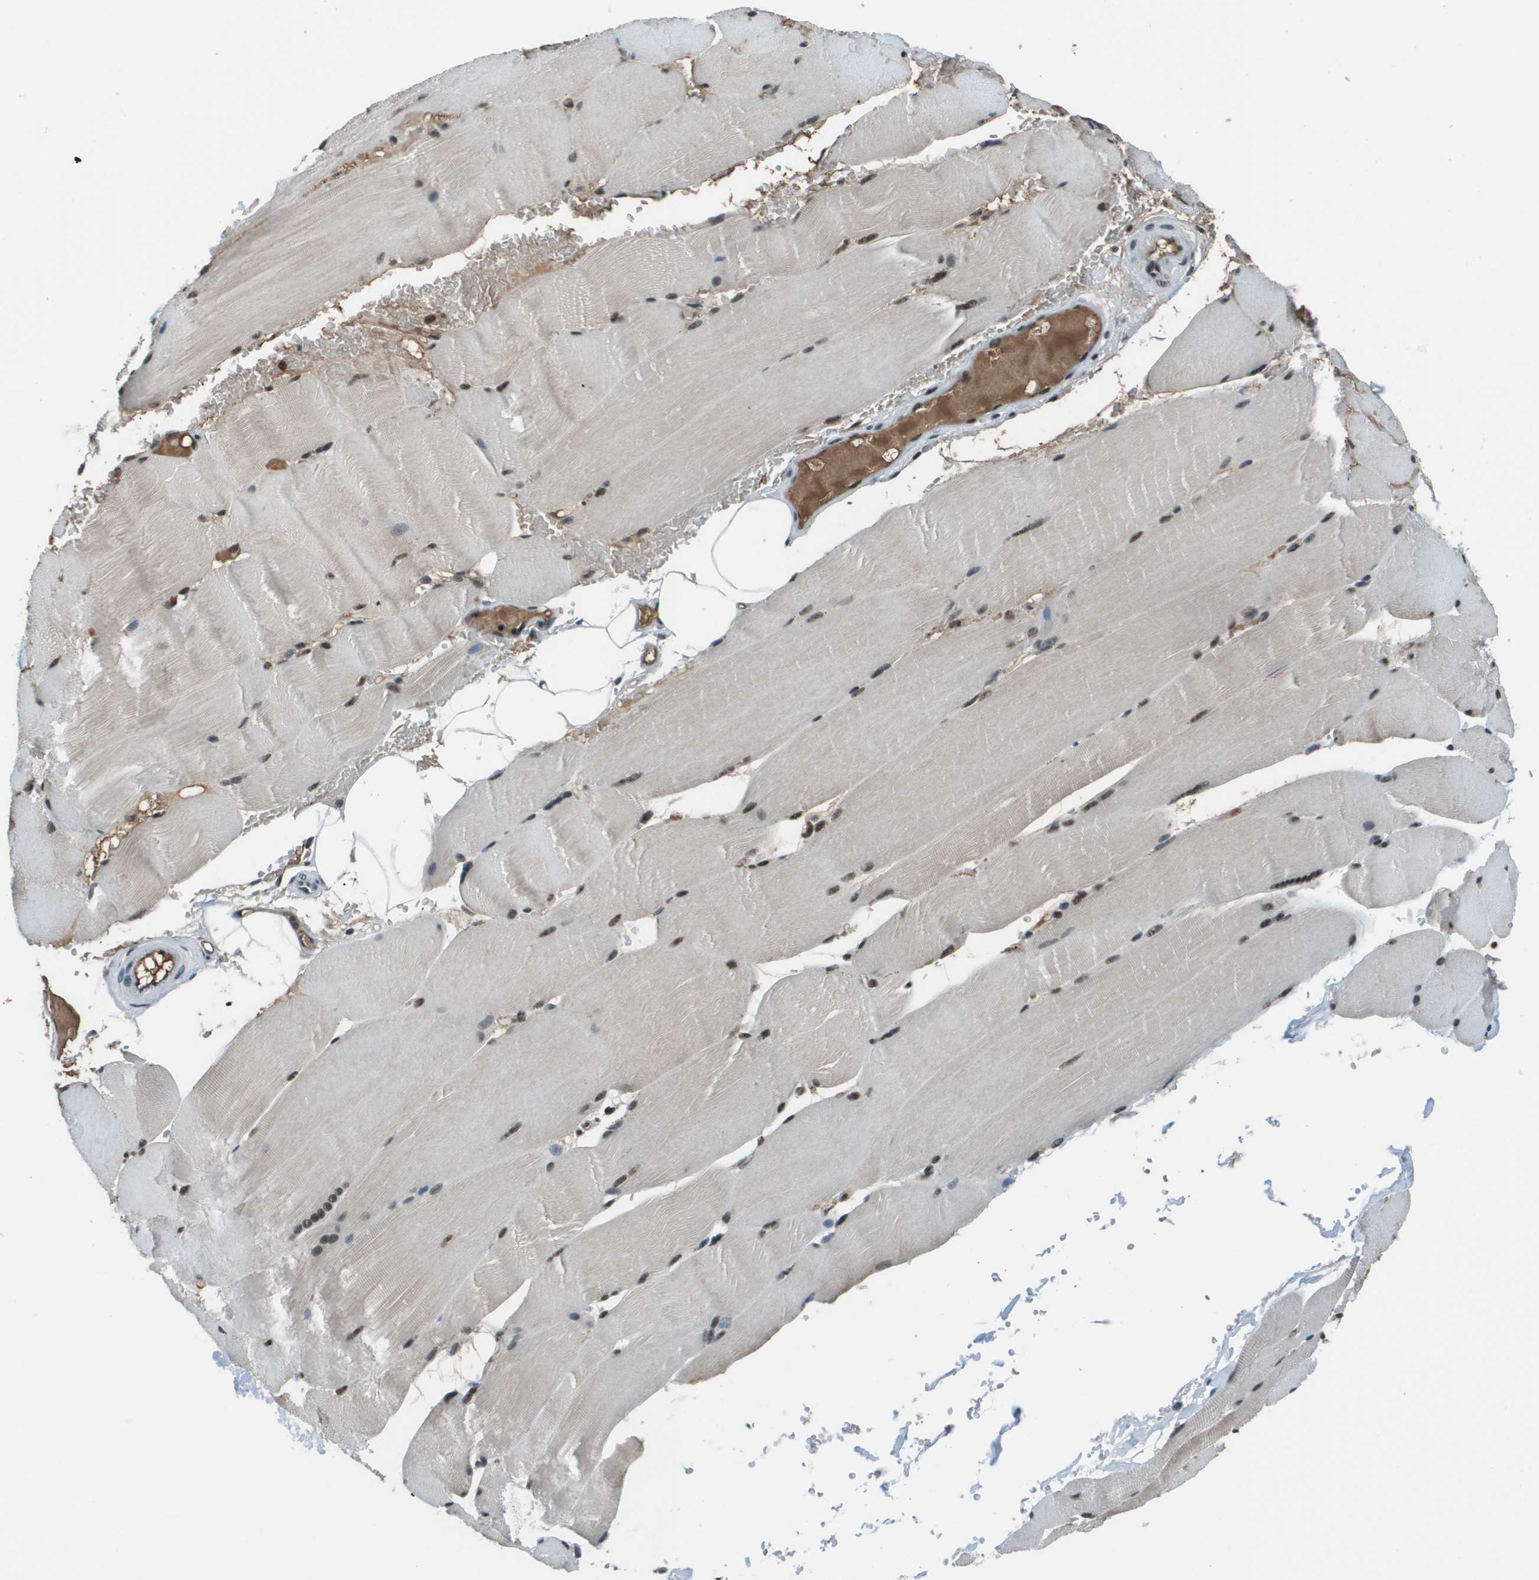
{"staining": {"intensity": "moderate", "quantity": ">75%", "location": "nuclear"}, "tissue": "skeletal muscle", "cell_type": "Myocytes", "image_type": "normal", "snomed": [{"axis": "morphology", "description": "Normal tissue, NOS"}, {"axis": "topography", "description": "Skin"}, {"axis": "topography", "description": "Skeletal muscle"}], "caption": "This is a photomicrograph of immunohistochemistry (IHC) staining of benign skeletal muscle, which shows moderate expression in the nuclear of myocytes.", "gene": "THRAP3", "patient": {"sex": "male", "age": 83}}